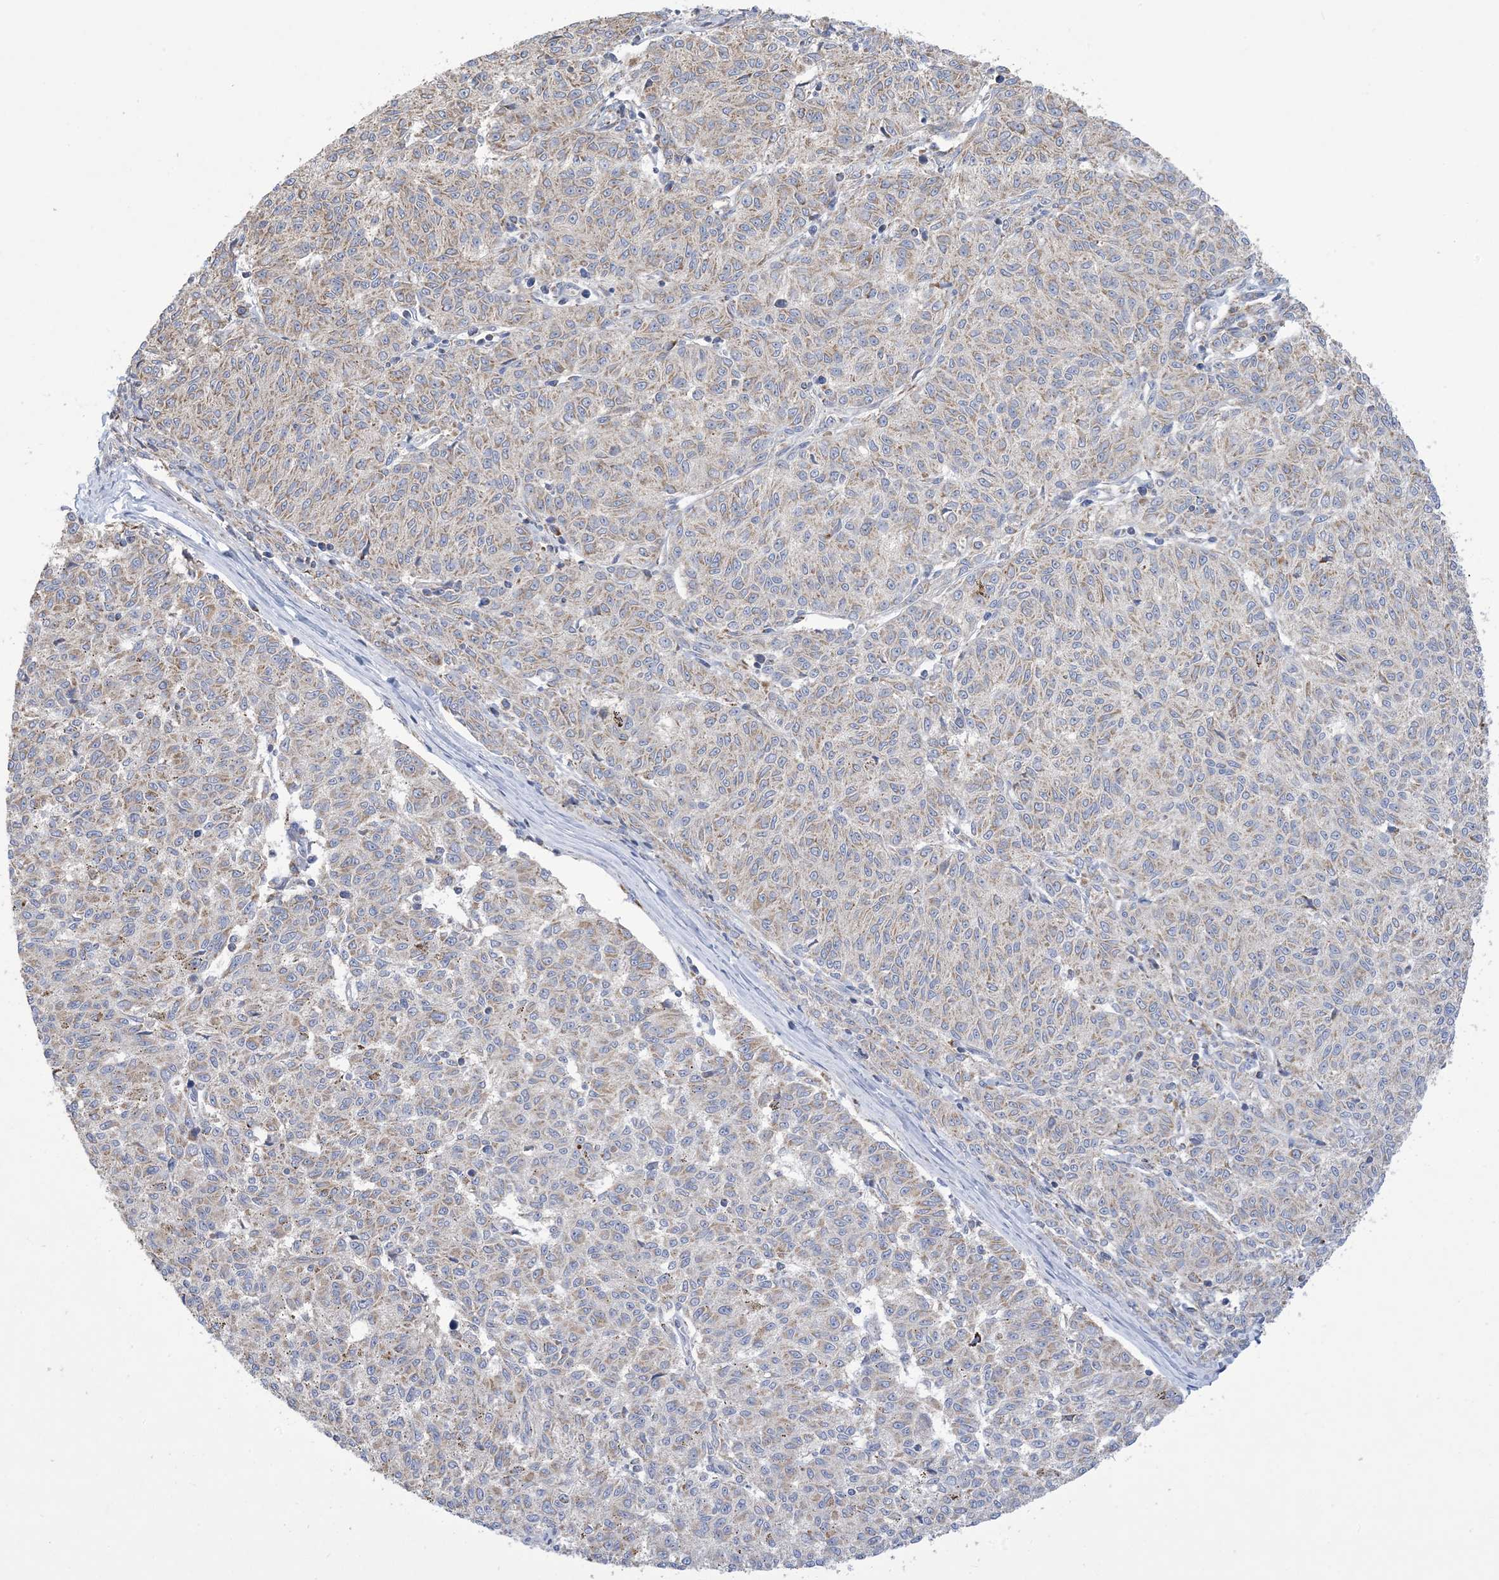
{"staining": {"intensity": "weak", "quantity": ">75%", "location": "cytoplasmic/membranous"}, "tissue": "melanoma", "cell_type": "Tumor cells", "image_type": "cancer", "snomed": [{"axis": "morphology", "description": "Malignant melanoma, NOS"}, {"axis": "topography", "description": "Skin"}], "caption": "A brown stain shows weak cytoplasmic/membranous positivity of a protein in human melanoma tumor cells.", "gene": "CLEC16A", "patient": {"sex": "female", "age": 72}}